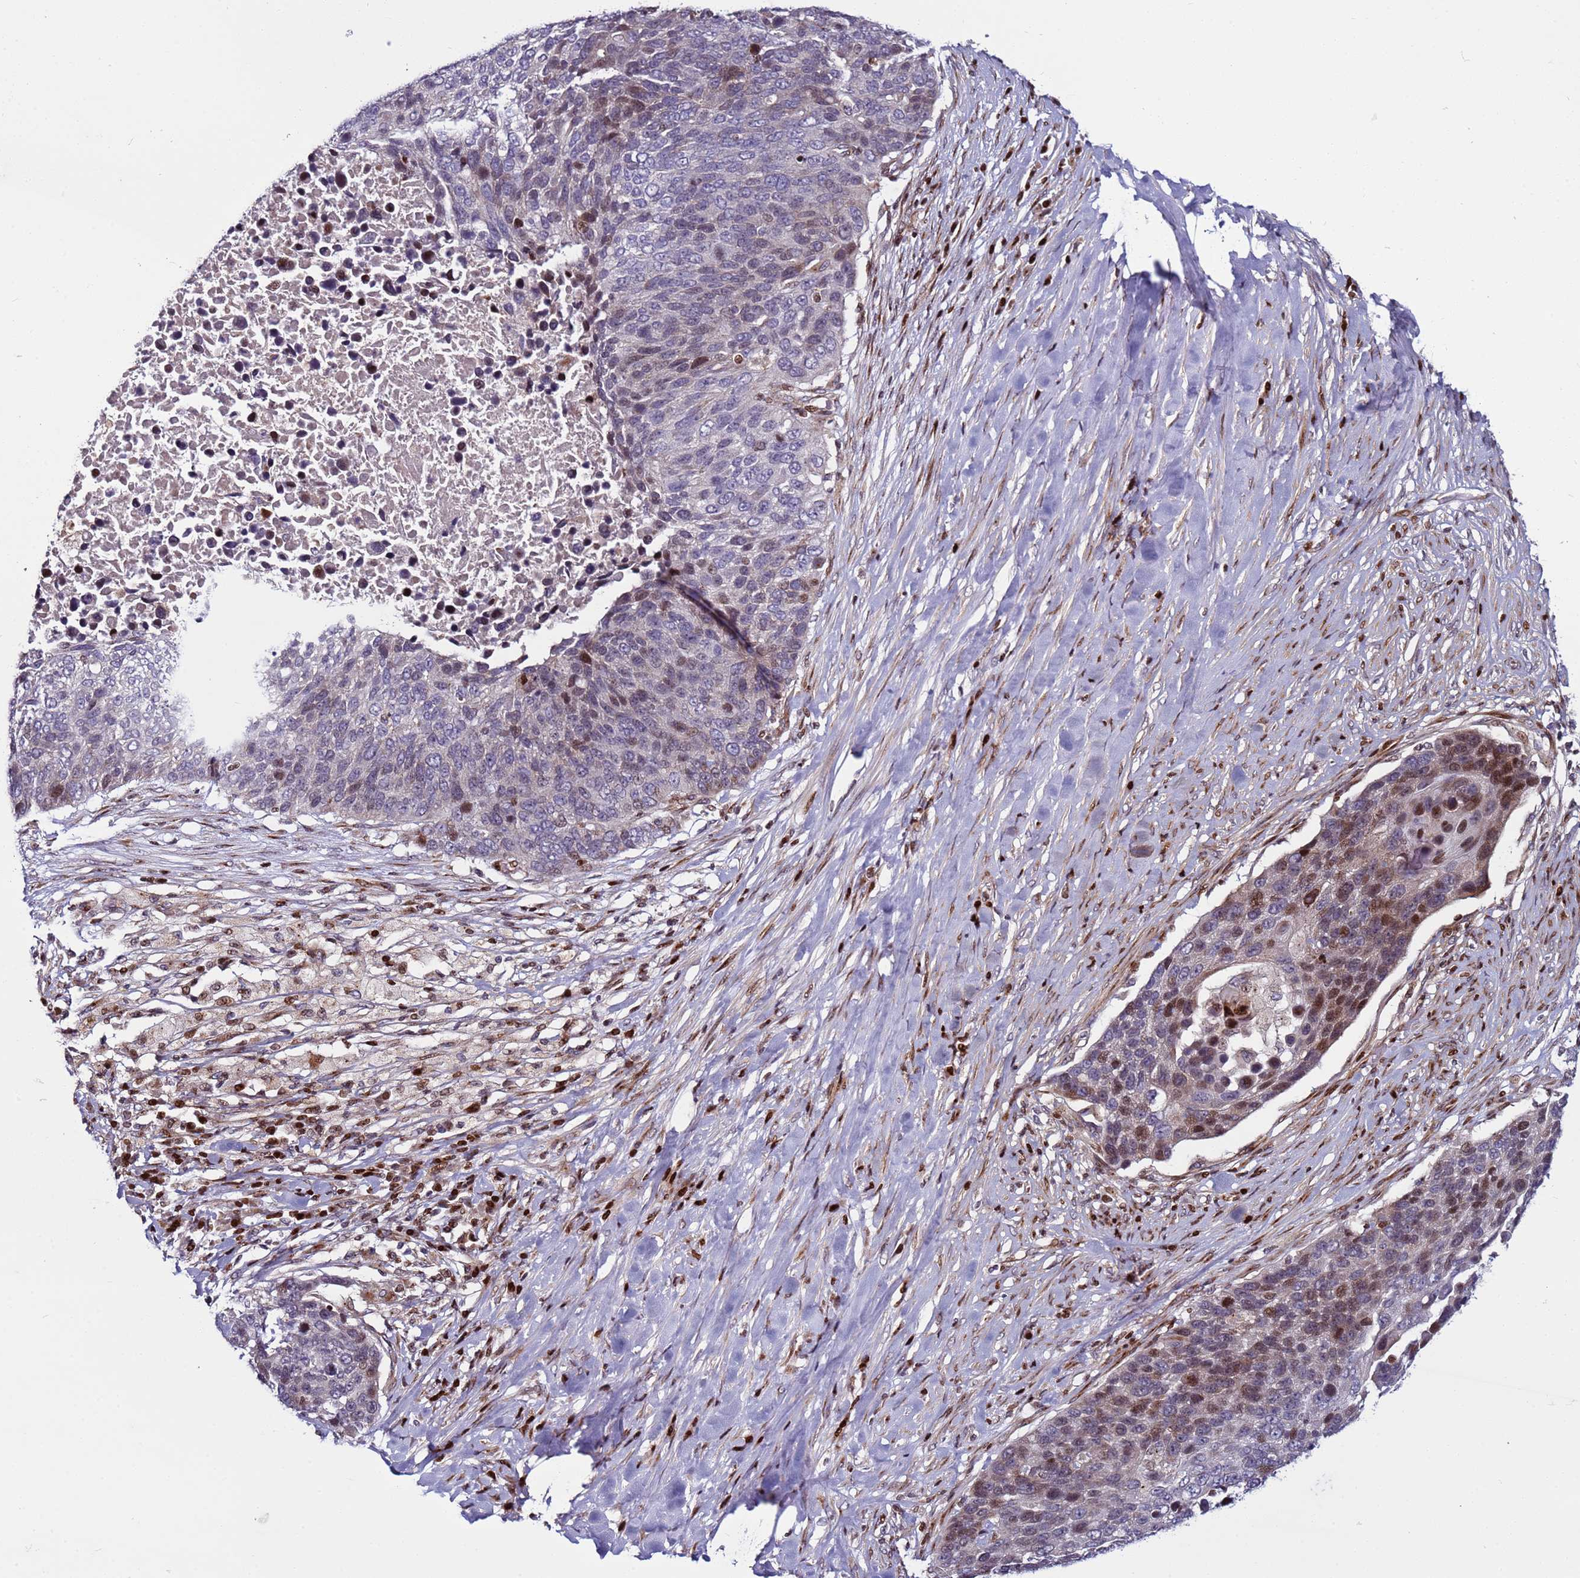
{"staining": {"intensity": "moderate", "quantity": "<25%", "location": "nuclear"}, "tissue": "lung cancer", "cell_type": "Tumor cells", "image_type": "cancer", "snomed": [{"axis": "morphology", "description": "Normal tissue, NOS"}, {"axis": "morphology", "description": "Squamous cell carcinoma, NOS"}, {"axis": "topography", "description": "Lymph node"}, {"axis": "topography", "description": "Lung"}], "caption": "Squamous cell carcinoma (lung) stained with DAB (3,3'-diaminobenzidine) IHC demonstrates low levels of moderate nuclear staining in approximately <25% of tumor cells.", "gene": "WBP11", "patient": {"sex": "male", "age": 66}}